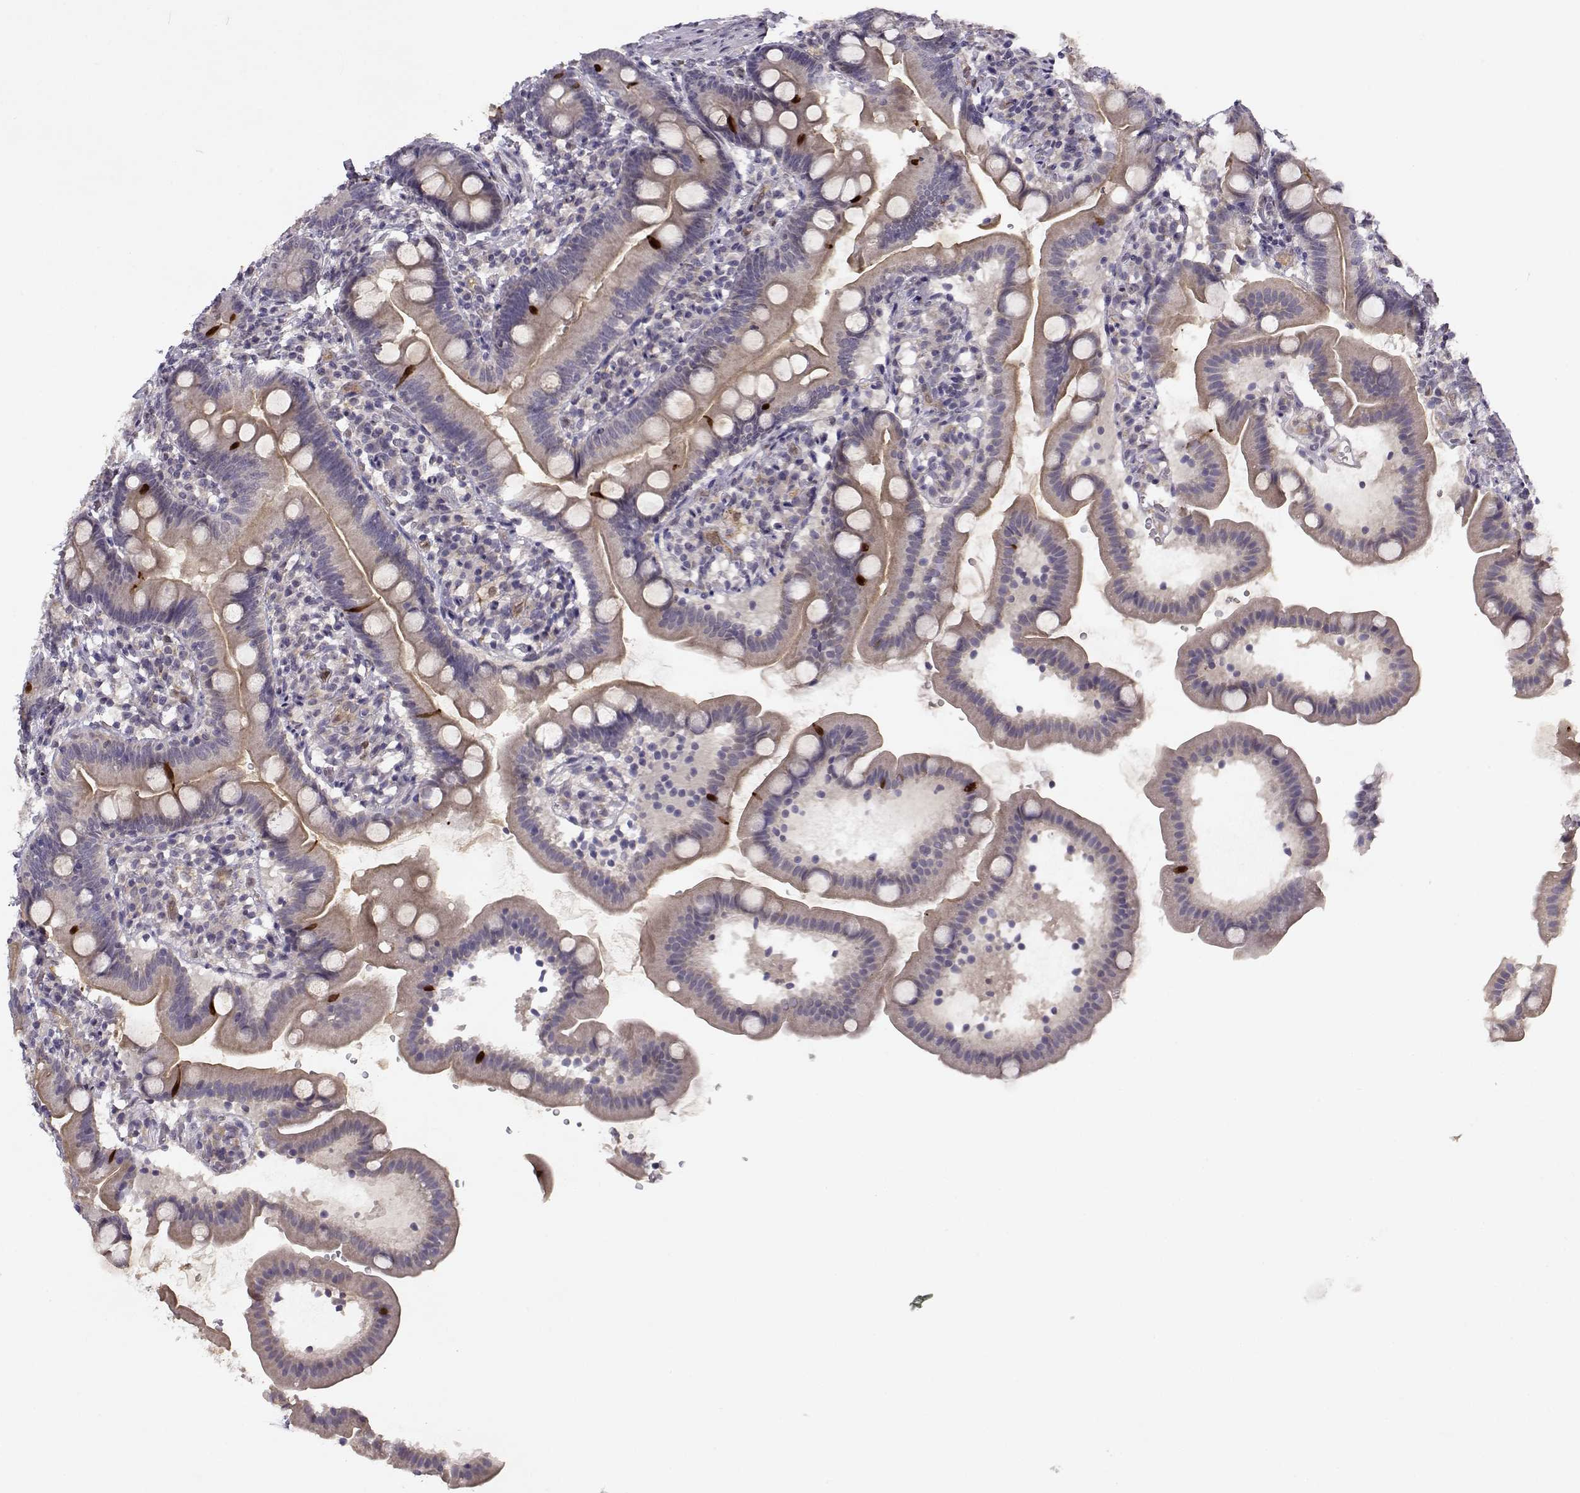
{"staining": {"intensity": "strong", "quantity": "<25%", "location": "cytoplasmic/membranous"}, "tissue": "duodenum", "cell_type": "Glandular cells", "image_type": "normal", "snomed": [{"axis": "morphology", "description": "Normal tissue, NOS"}, {"axis": "topography", "description": "Duodenum"}], "caption": "Immunohistochemical staining of benign human duodenum exhibits medium levels of strong cytoplasmic/membranous staining in approximately <25% of glandular cells. The staining was performed using DAB (3,3'-diaminobenzidine) to visualize the protein expression in brown, while the nuclei were stained in blue with hematoxylin (Magnification: 20x).", "gene": "BMX", "patient": {"sex": "female", "age": 67}}